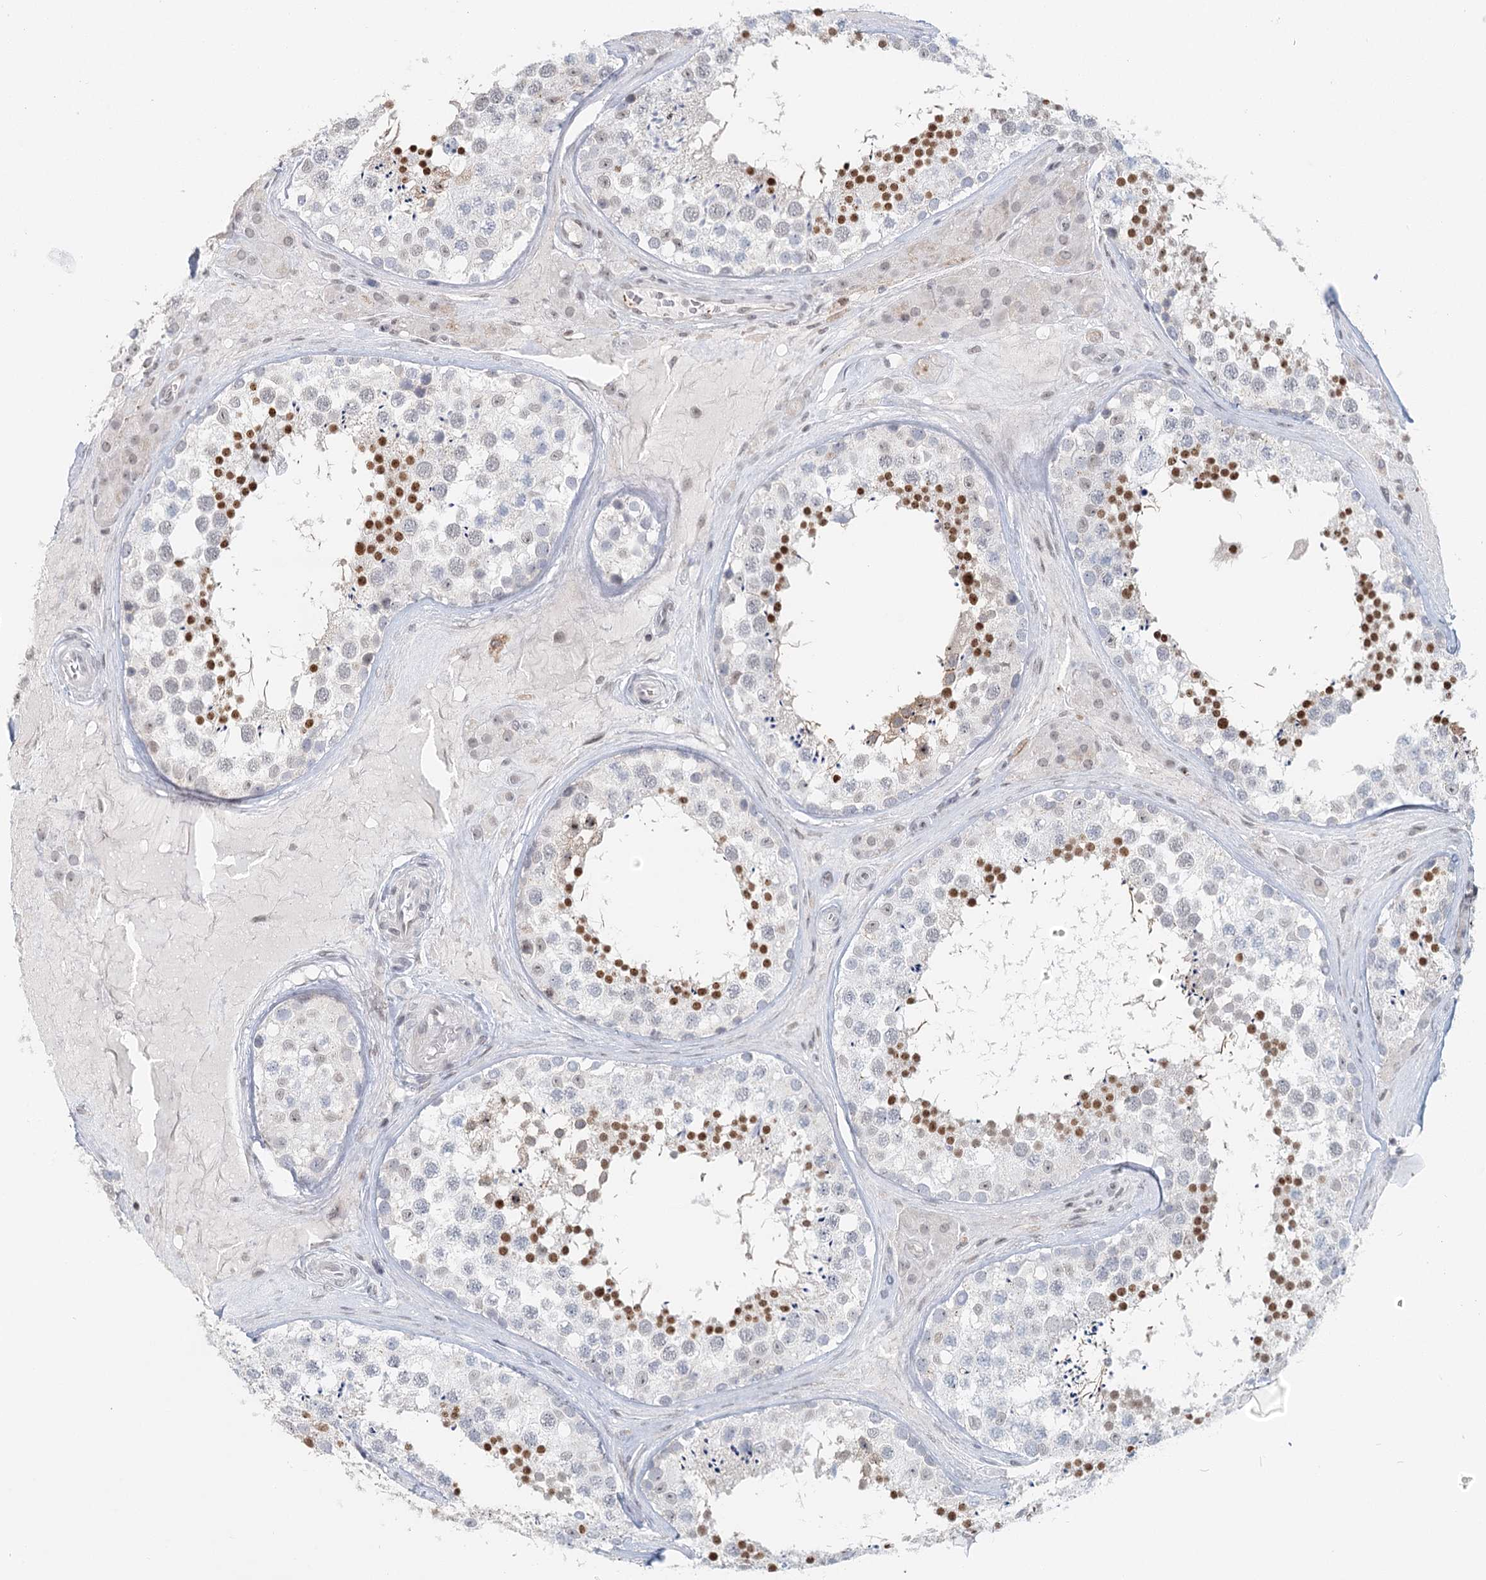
{"staining": {"intensity": "strong", "quantity": "<25%", "location": "nuclear"}, "tissue": "testis", "cell_type": "Cells in seminiferous ducts", "image_type": "normal", "snomed": [{"axis": "morphology", "description": "Normal tissue, NOS"}, {"axis": "topography", "description": "Testis"}], "caption": "This image displays IHC staining of unremarkable testis, with medium strong nuclear staining in about <25% of cells in seminiferous ducts.", "gene": "BNIP5", "patient": {"sex": "male", "age": 46}}